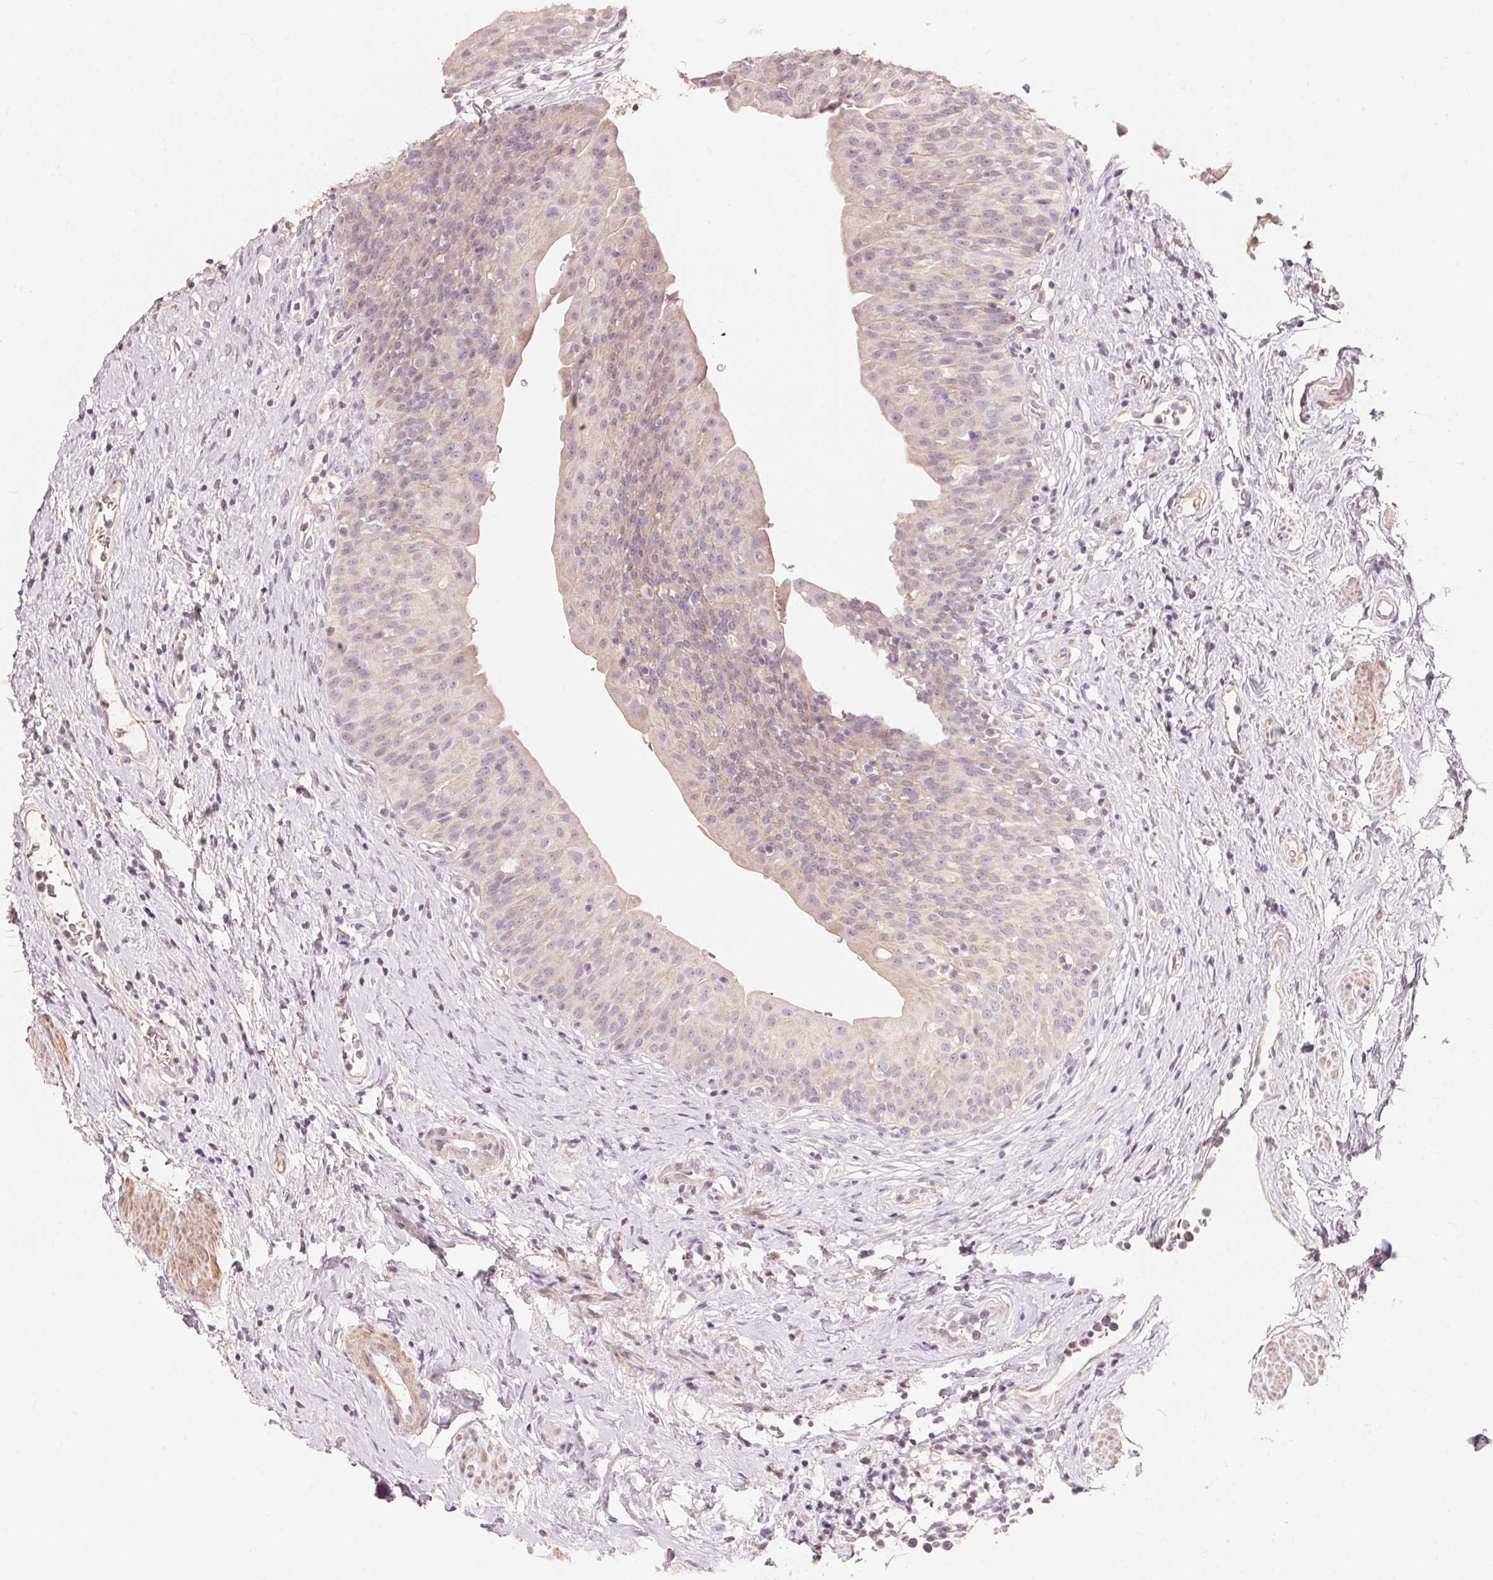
{"staining": {"intensity": "negative", "quantity": "none", "location": "none"}, "tissue": "urinary bladder", "cell_type": "Urothelial cells", "image_type": "normal", "snomed": [{"axis": "morphology", "description": "Normal tissue, NOS"}, {"axis": "topography", "description": "Urinary bladder"}], "caption": "Immunohistochemistry (IHC) histopathology image of benign urinary bladder: urinary bladder stained with DAB (3,3'-diaminobenzidine) demonstrates no significant protein positivity in urothelial cells.", "gene": "TP53AIP1", "patient": {"sex": "male", "age": 76}}